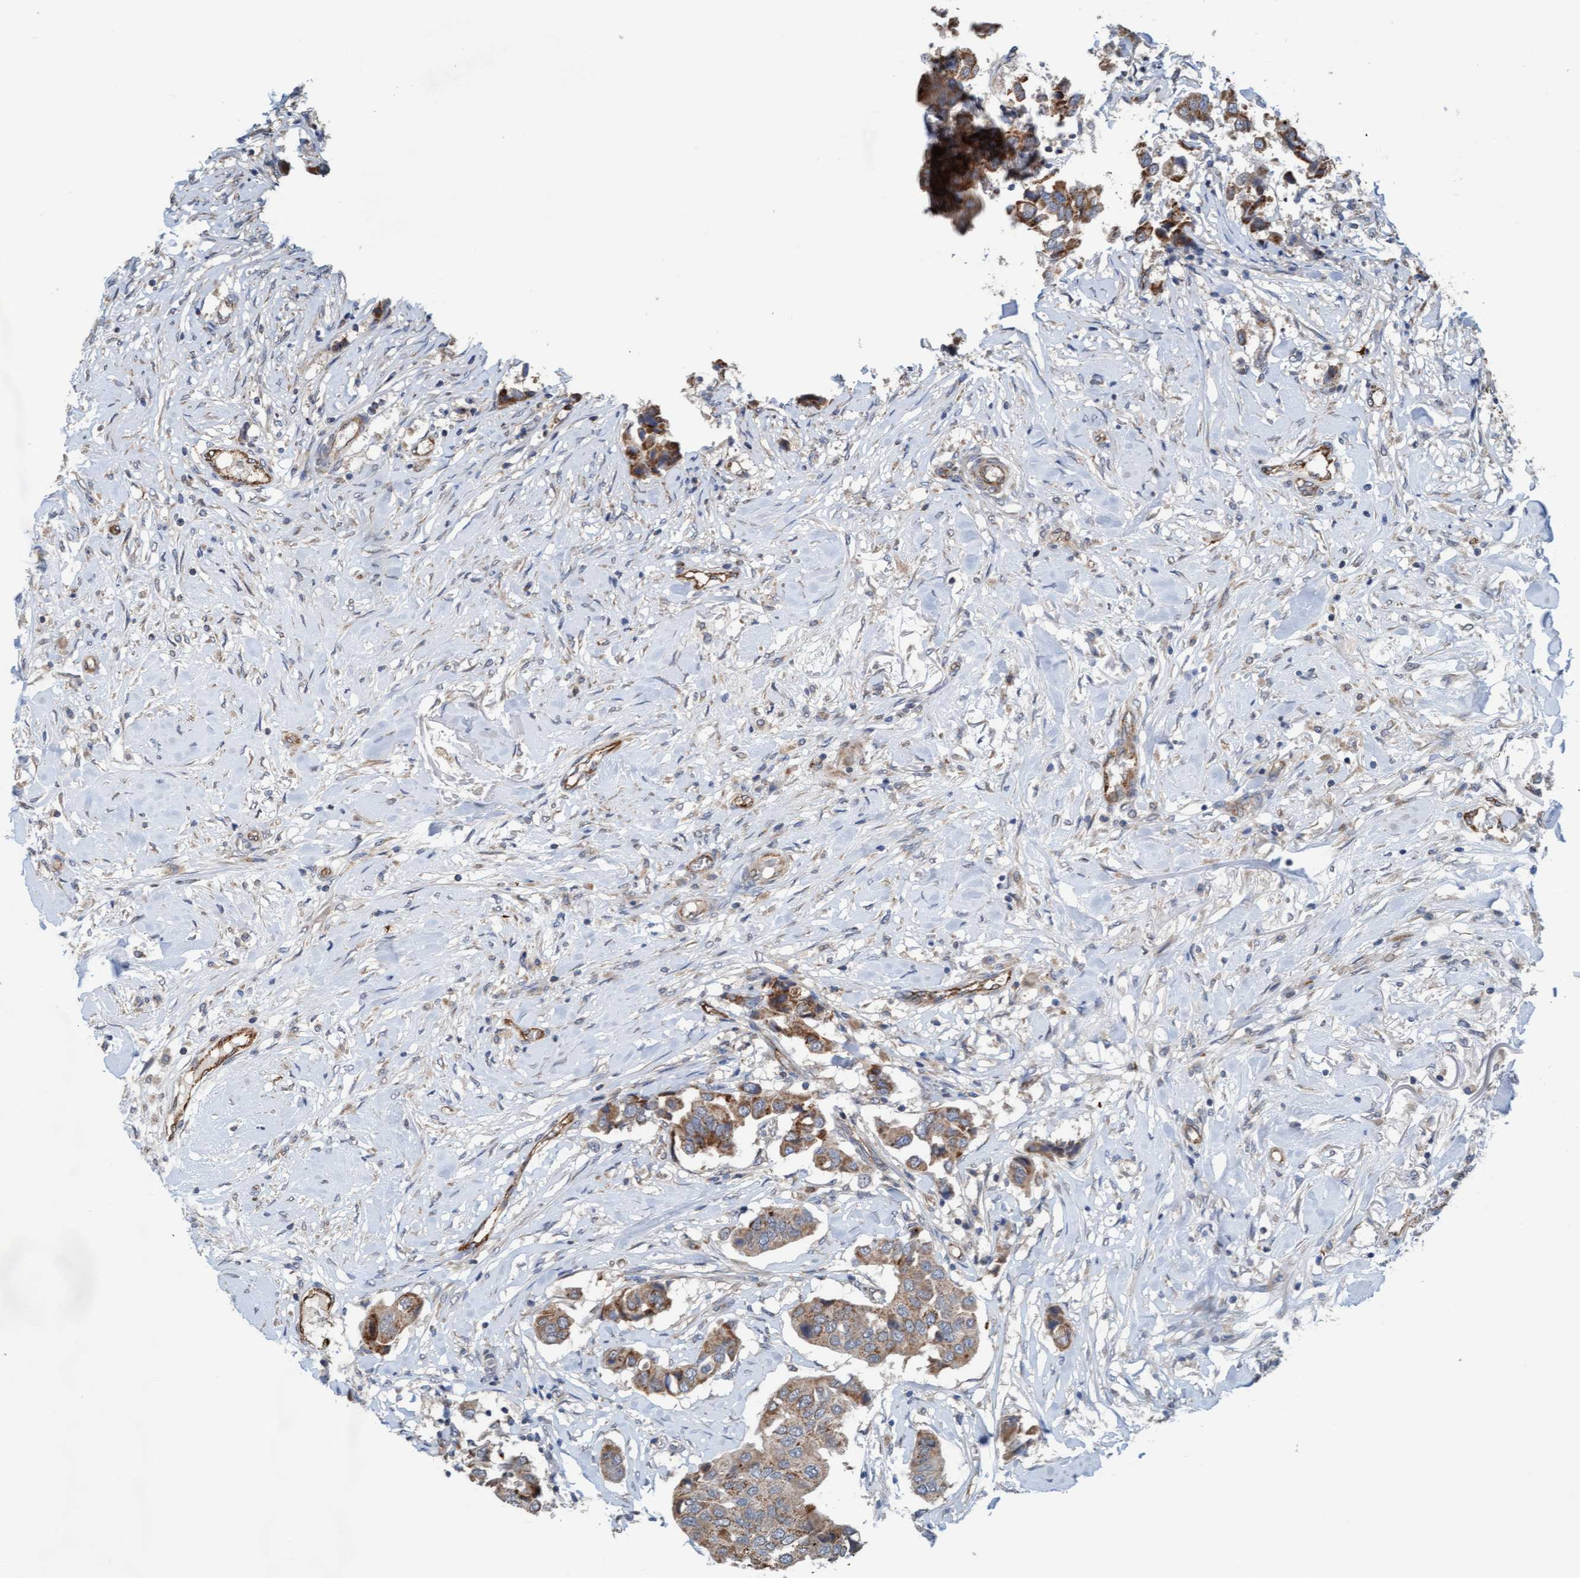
{"staining": {"intensity": "moderate", "quantity": ">75%", "location": "cytoplasmic/membranous"}, "tissue": "breast cancer", "cell_type": "Tumor cells", "image_type": "cancer", "snomed": [{"axis": "morphology", "description": "Duct carcinoma"}, {"axis": "topography", "description": "Breast"}], "caption": "Intraductal carcinoma (breast) tissue exhibits moderate cytoplasmic/membranous expression in about >75% of tumor cells, visualized by immunohistochemistry. The staining was performed using DAB (3,3'-diaminobenzidine) to visualize the protein expression in brown, while the nuclei were stained in blue with hematoxylin (Magnification: 20x).", "gene": "ZNF566", "patient": {"sex": "female", "age": 80}}